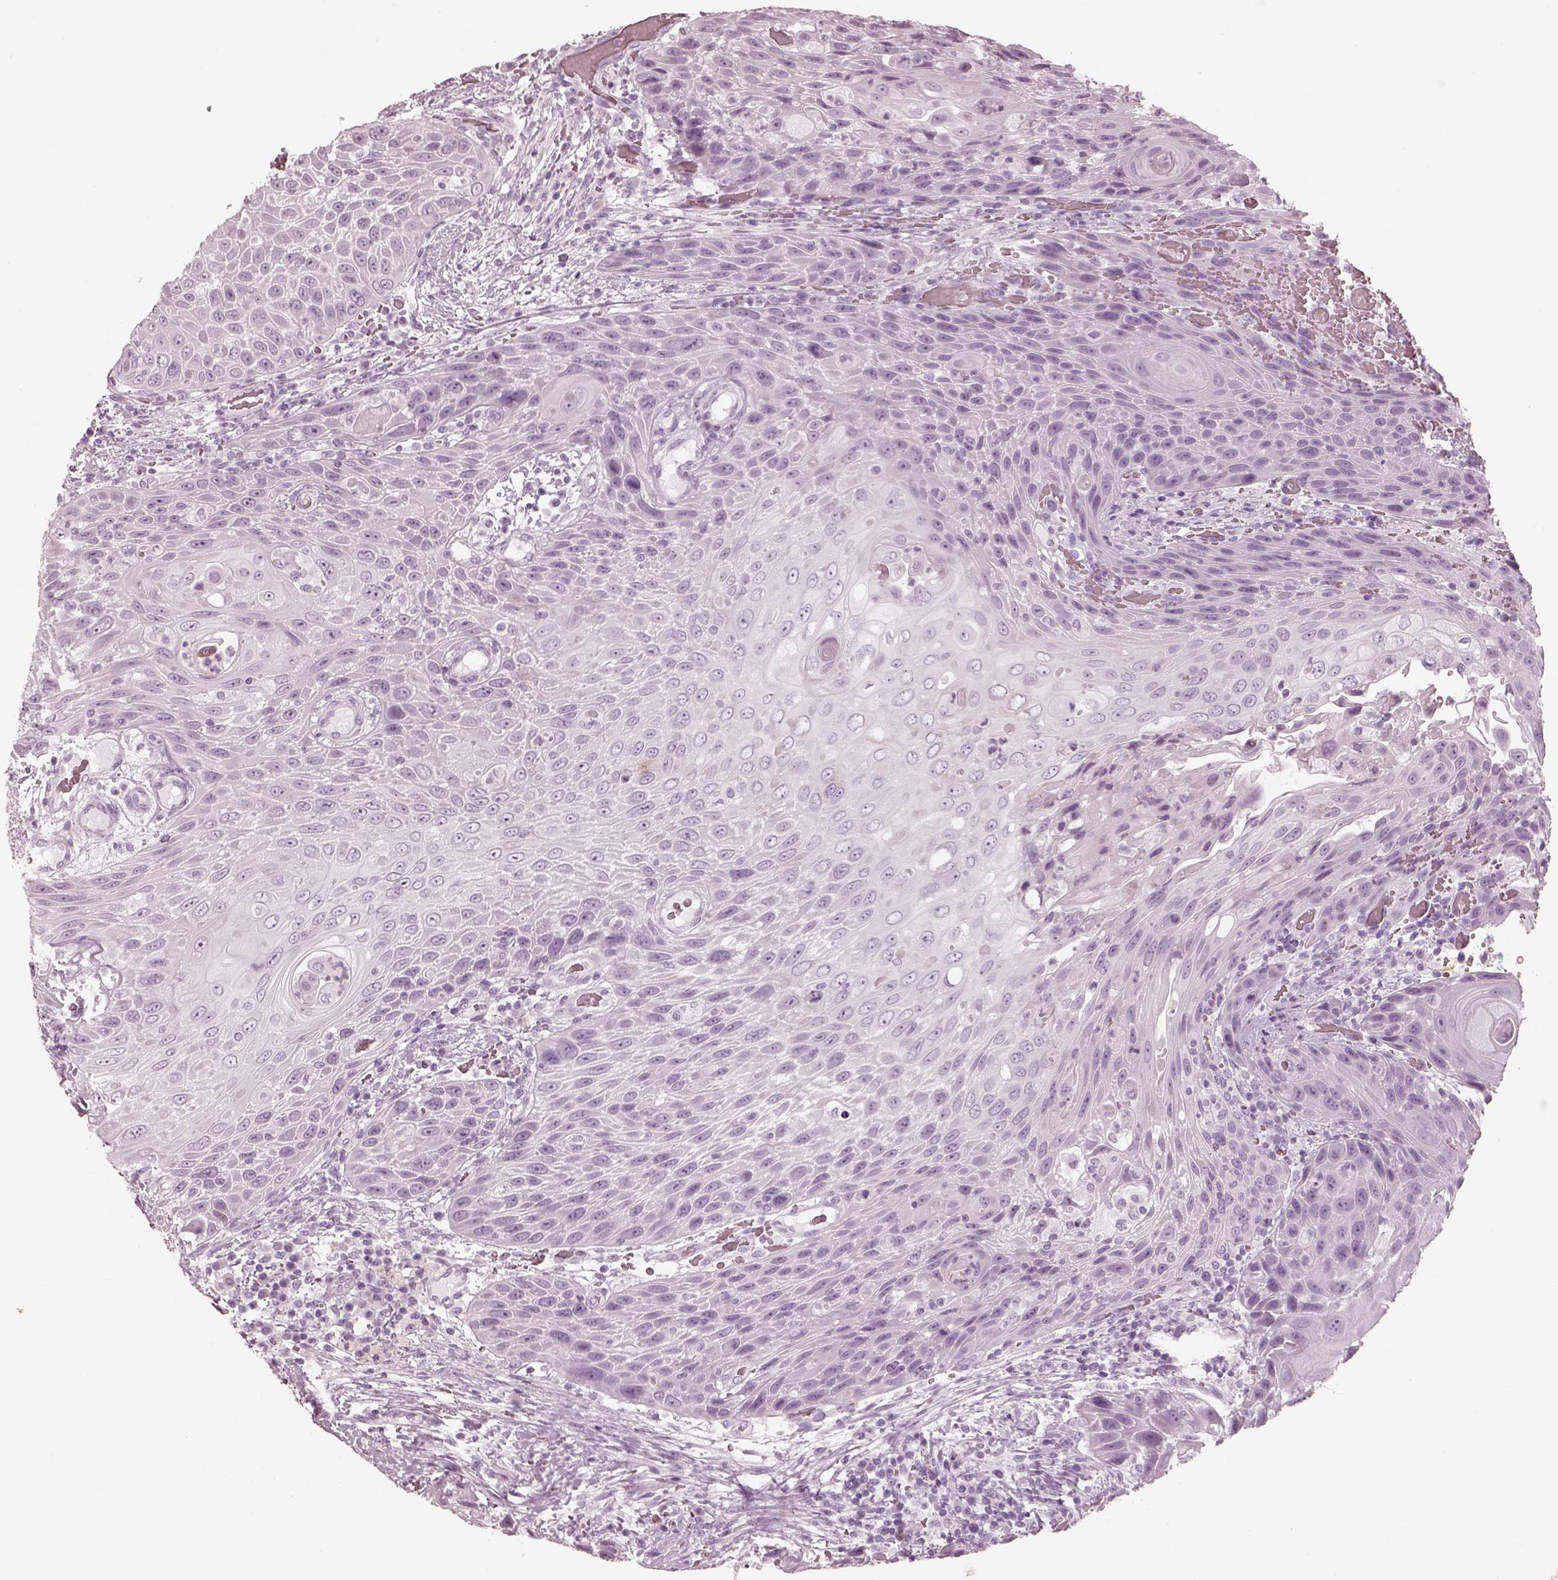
{"staining": {"intensity": "negative", "quantity": "none", "location": "none"}, "tissue": "head and neck cancer", "cell_type": "Tumor cells", "image_type": "cancer", "snomed": [{"axis": "morphology", "description": "Squamous cell carcinoma, NOS"}, {"axis": "topography", "description": "Head-Neck"}], "caption": "The photomicrograph displays no significant expression in tumor cells of head and neck squamous cell carcinoma.", "gene": "OPN4", "patient": {"sex": "male", "age": 69}}